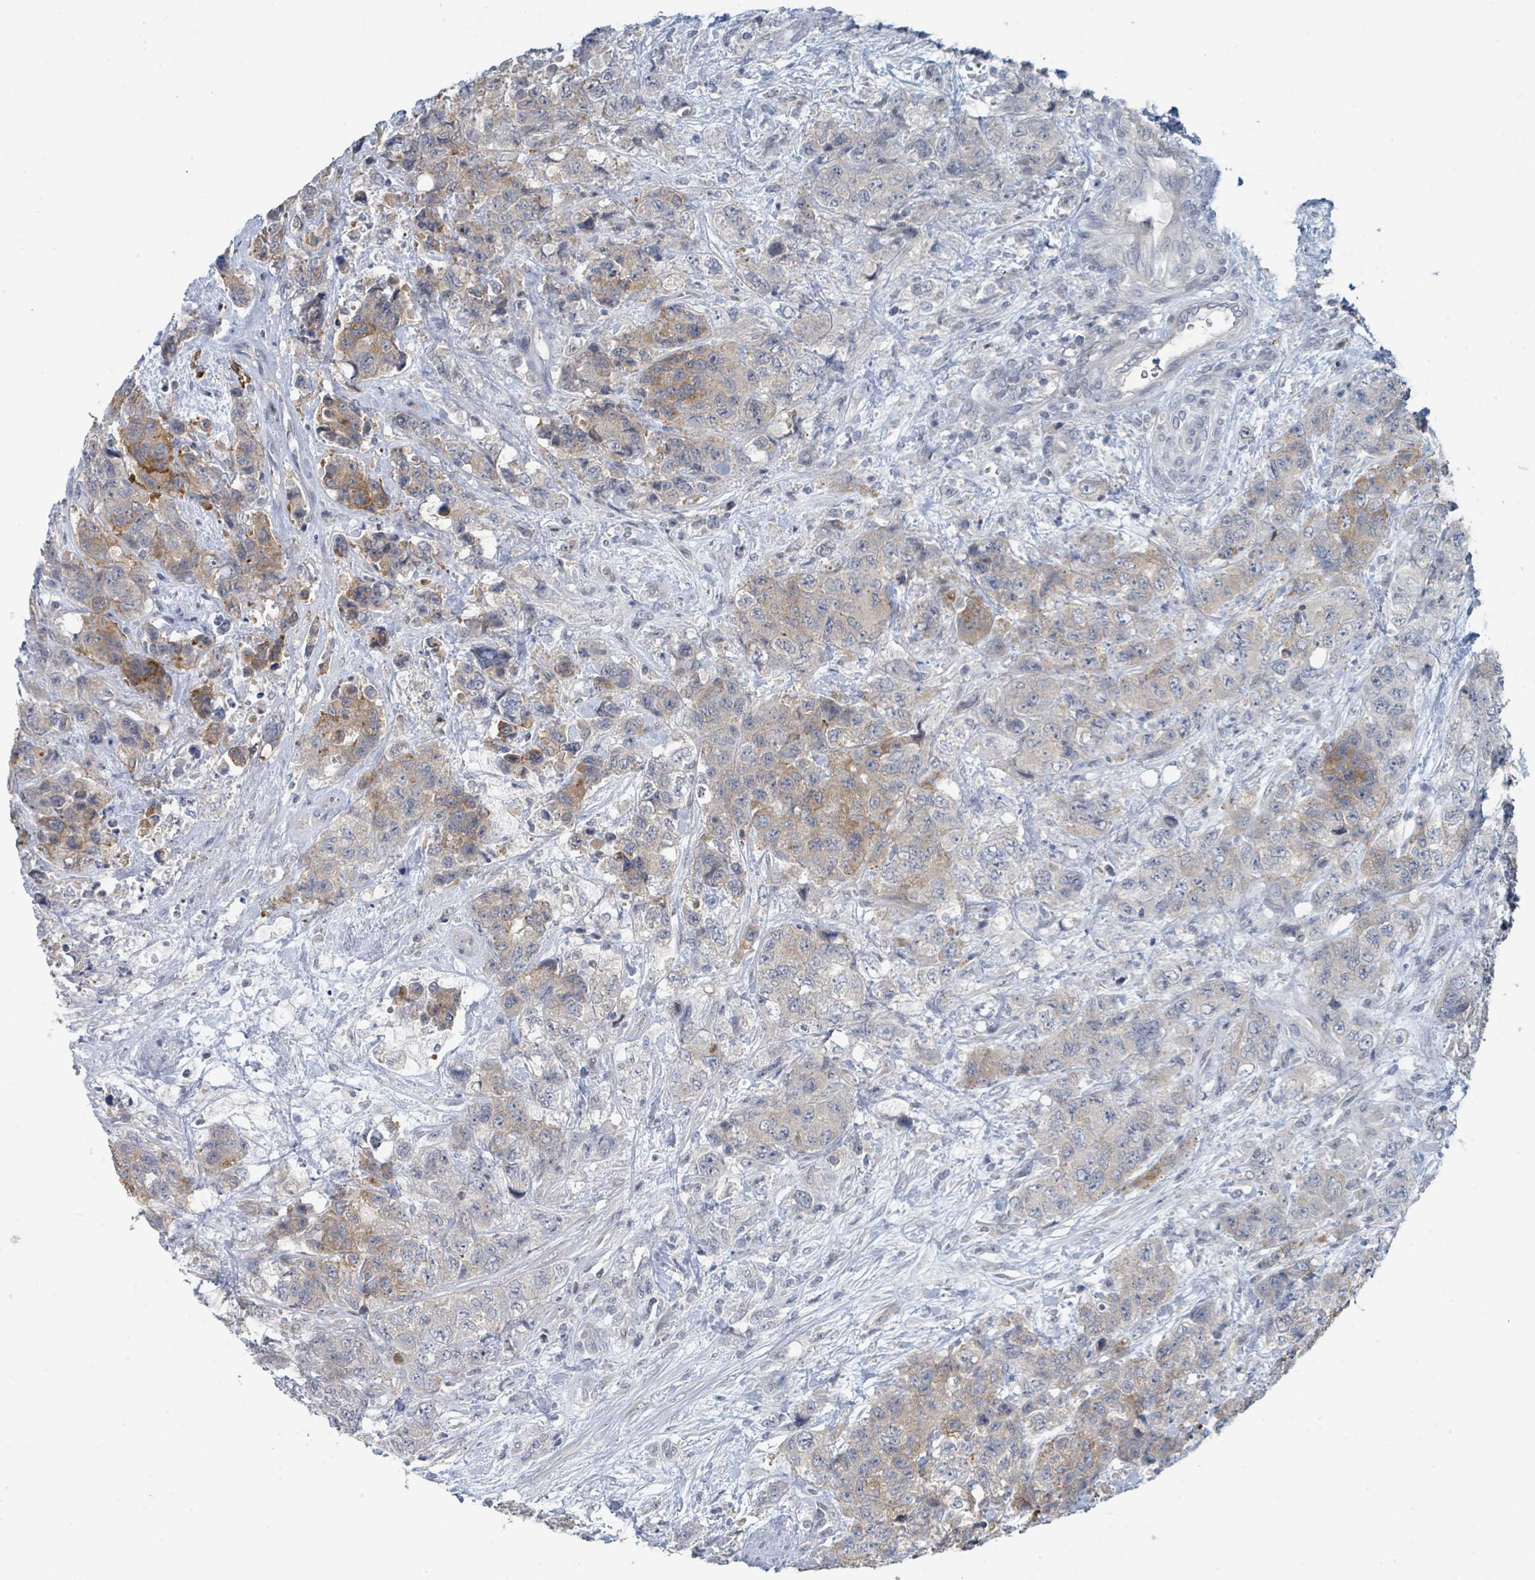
{"staining": {"intensity": "moderate", "quantity": "<25%", "location": "cytoplasmic/membranous"}, "tissue": "urothelial cancer", "cell_type": "Tumor cells", "image_type": "cancer", "snomed": [{"axis": "morphology", "description": "Urothelial carcinoma, High grade"}, {"axis": "topography", "description": "Urinary bladder"}], "caption": "Immunohistochemical staining of urothelial carcinoma (high-grade) shows low levels of moderate cytoplasmic/membranous protein expression in about <25% of tumor cells. (Stains: DAB (3,3'-diaminobenzidine) in brown, nuclei in blue, Microscopy: brightfield microscopy at high magnification).", "gene": "ANKRD55", "patient": {"sex": "female", "age": 78}}